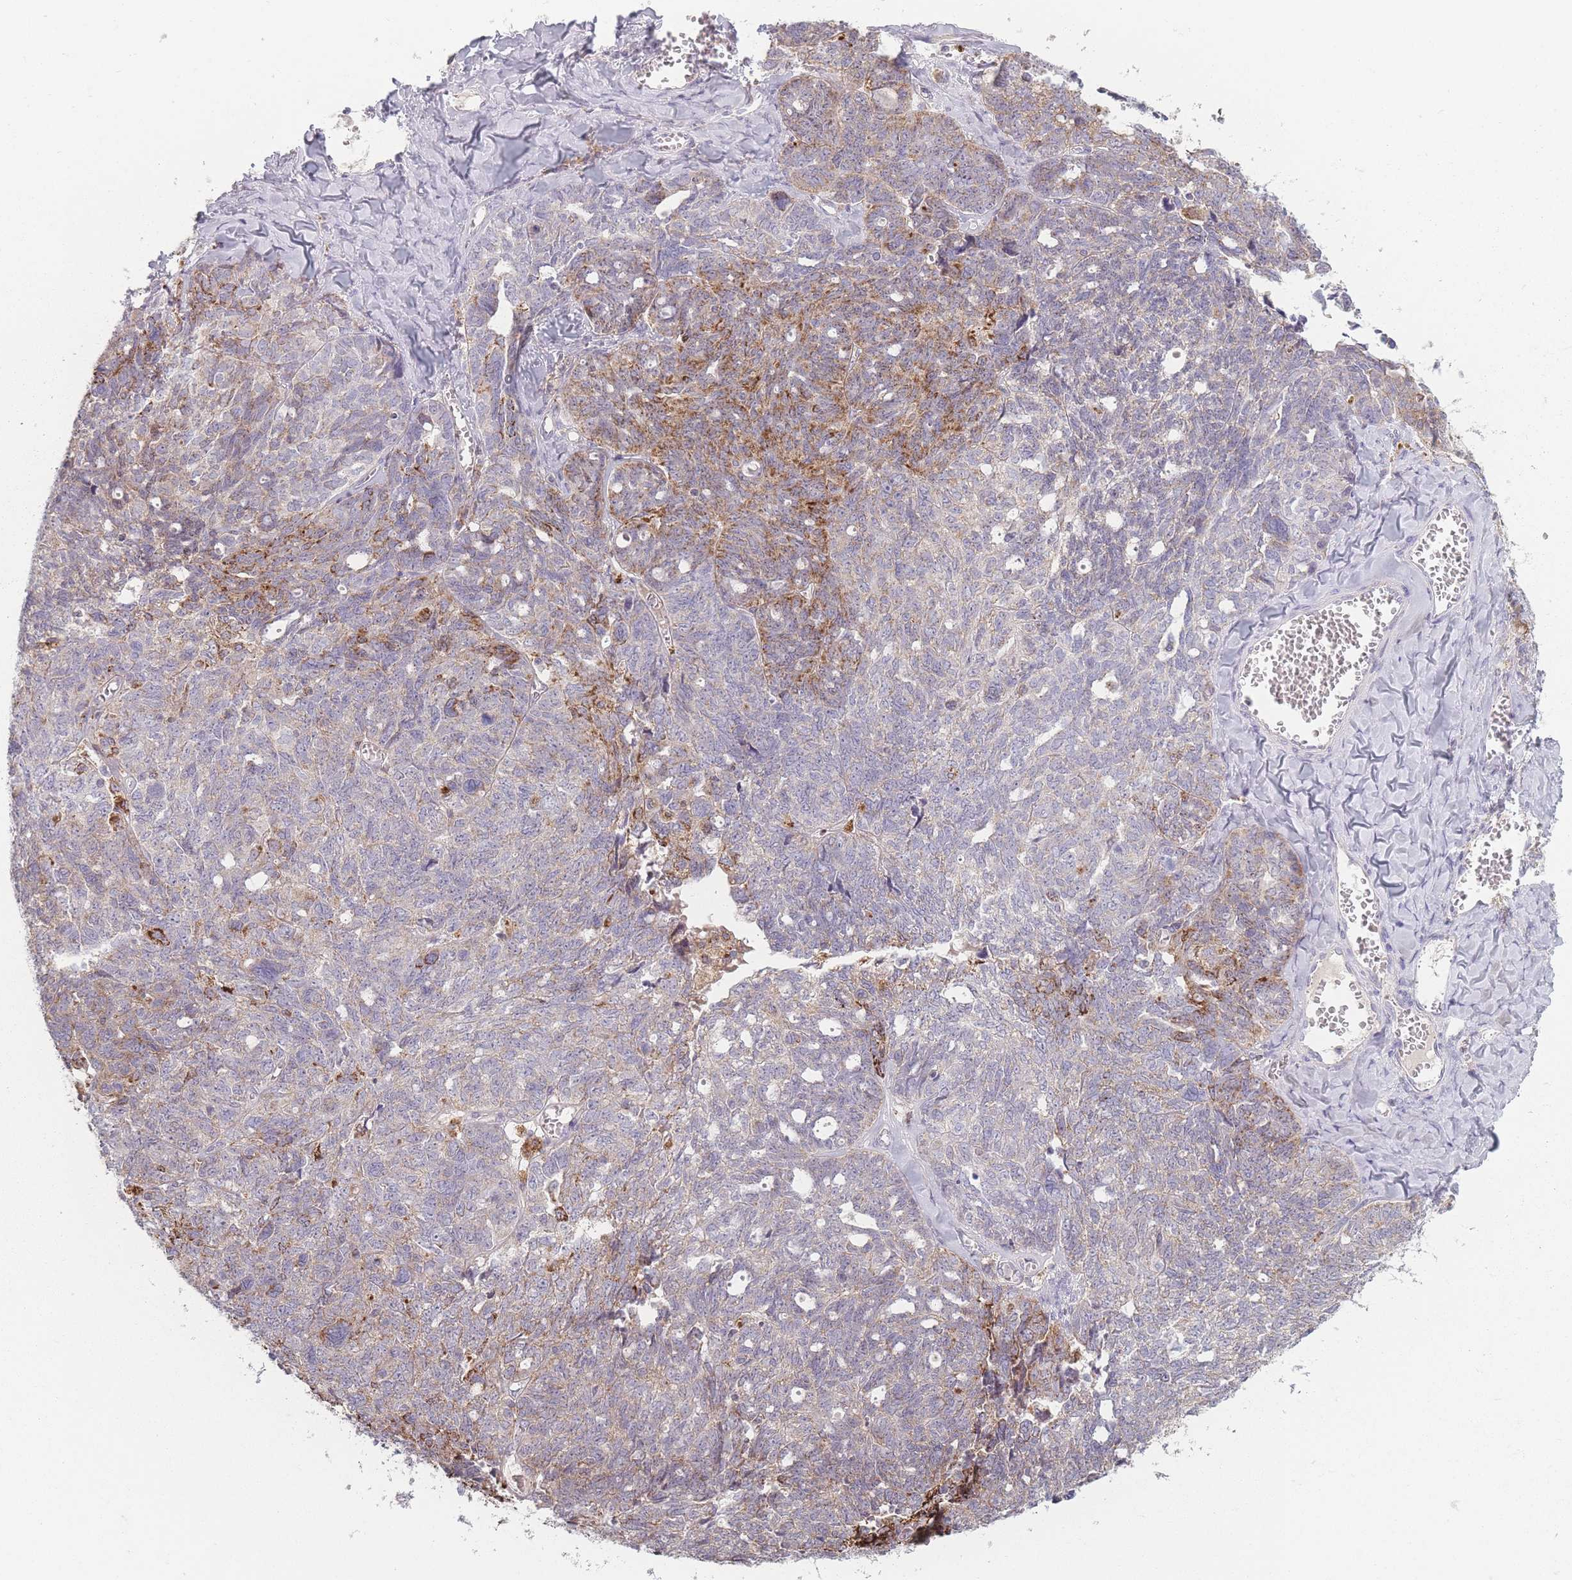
{"staining": {"intensity": "moderate", "quantity": "<25%", "location": "cytoplasmic/membranous"}, "tissue": "ovarian cancer", "cell_type": "Tumor cells", "image_type": "cancer", "snomed": [{"axis": "morphology", "description": "Cystadenocarcinoma, serous, NOS"}, {"axis": "topography", "description": "Ovary"}], "caption": "Immunohistochemical staining of human ovarian cancer (serous cystadenocarcinoma) exhibits low levels of moderate cytoplasmic/membranous protein expression in about <25% of tumor cells. (Brightfield microscopy of DAB IHC at high magnification).", "gene": "PEX11B", "patient": {"sex": "female", "age": 79}}